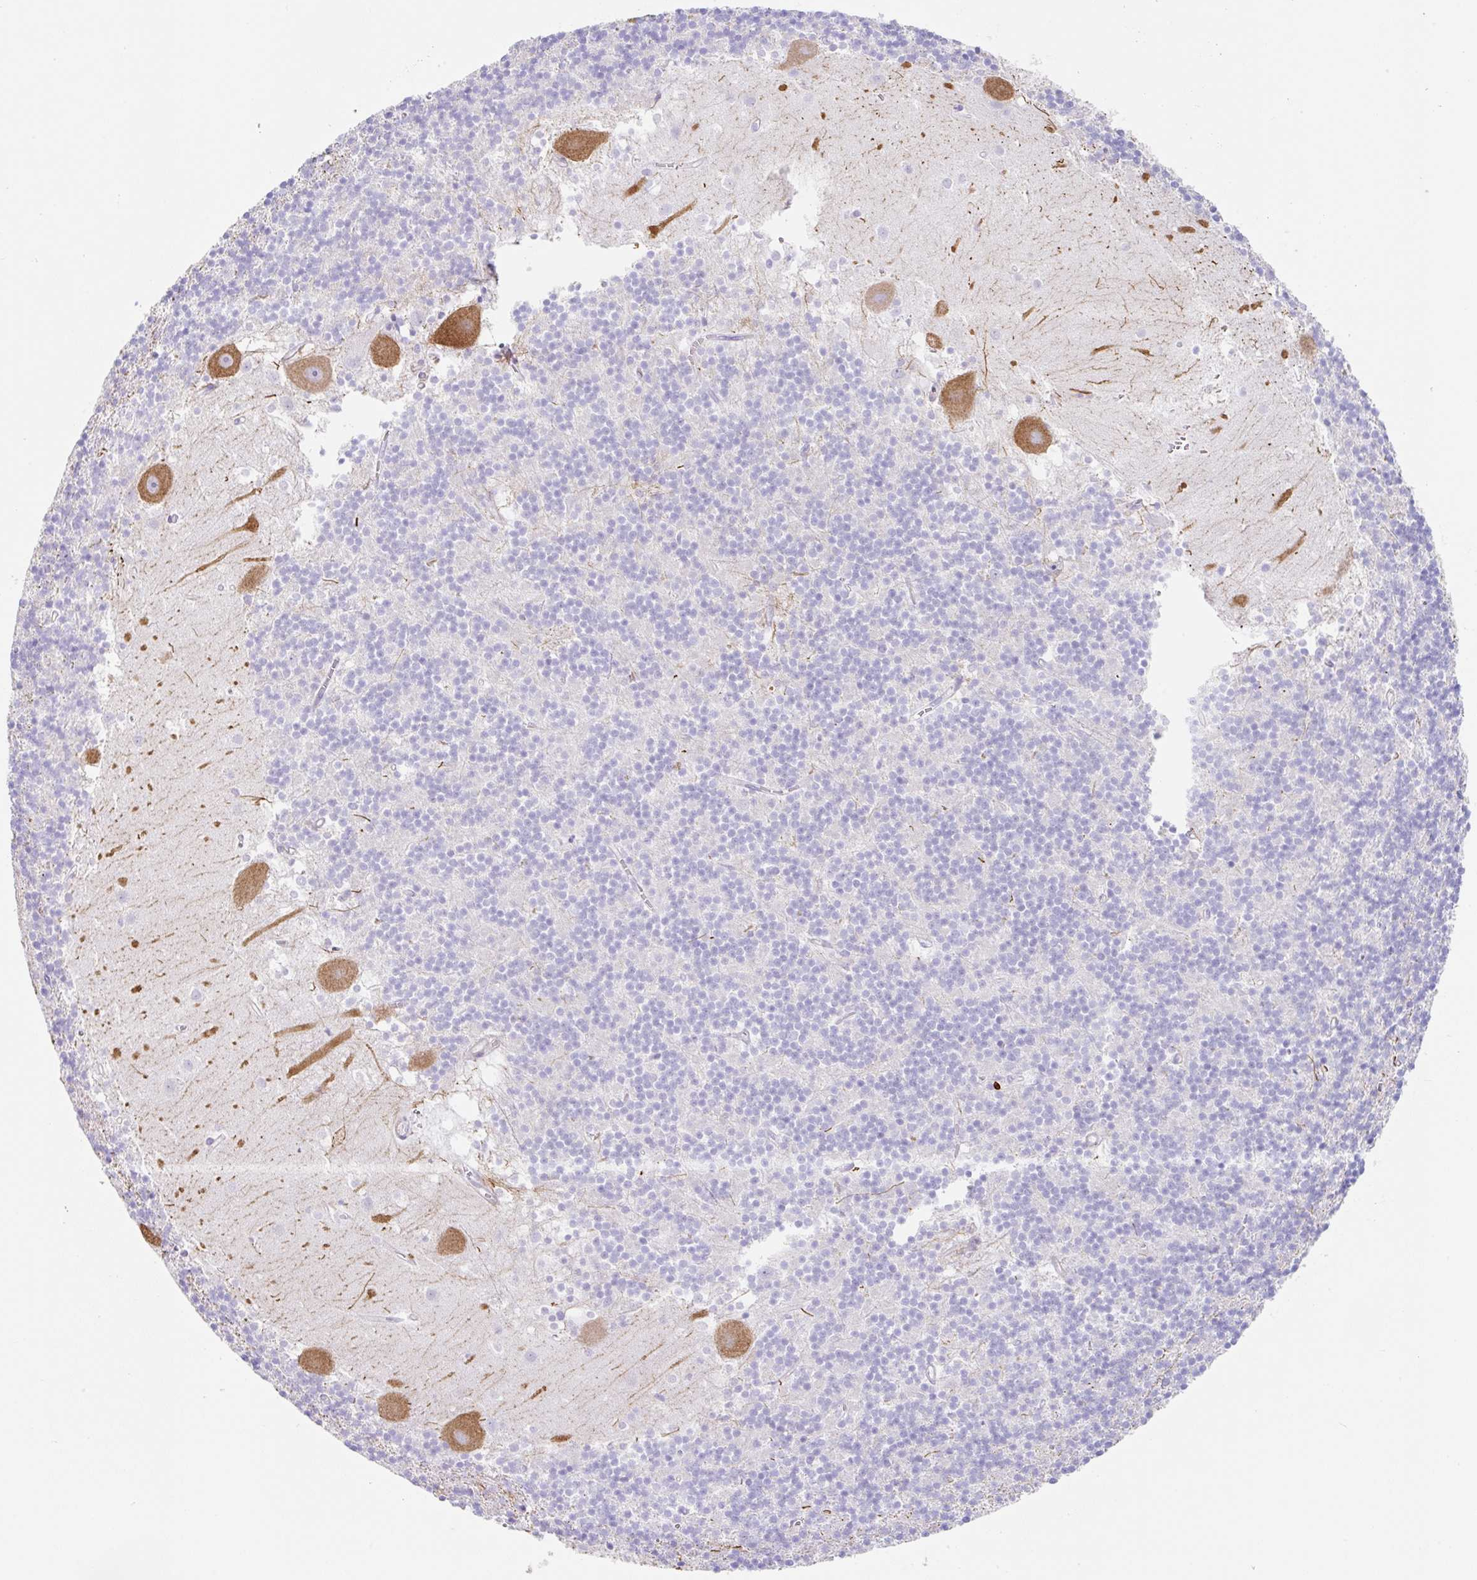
{"staining": {"intensity": "negative", "quantity": "none", "location": "none"}, "tissue": "cerebellum", "cell_type": "Cells in granular layer", "image_type": "normal", "snomed": [{"axis": "morphology", "description": "Normal tissue, NOS"}, {"axis": "topography", "description": "Cerebellum"}], "caption": "This is an IHC photomicrograph of benign cerebellum. There is no staining in cells in granular layer.", "gene": "DKK4", "patient": {"sex": "male", "age": 54}}